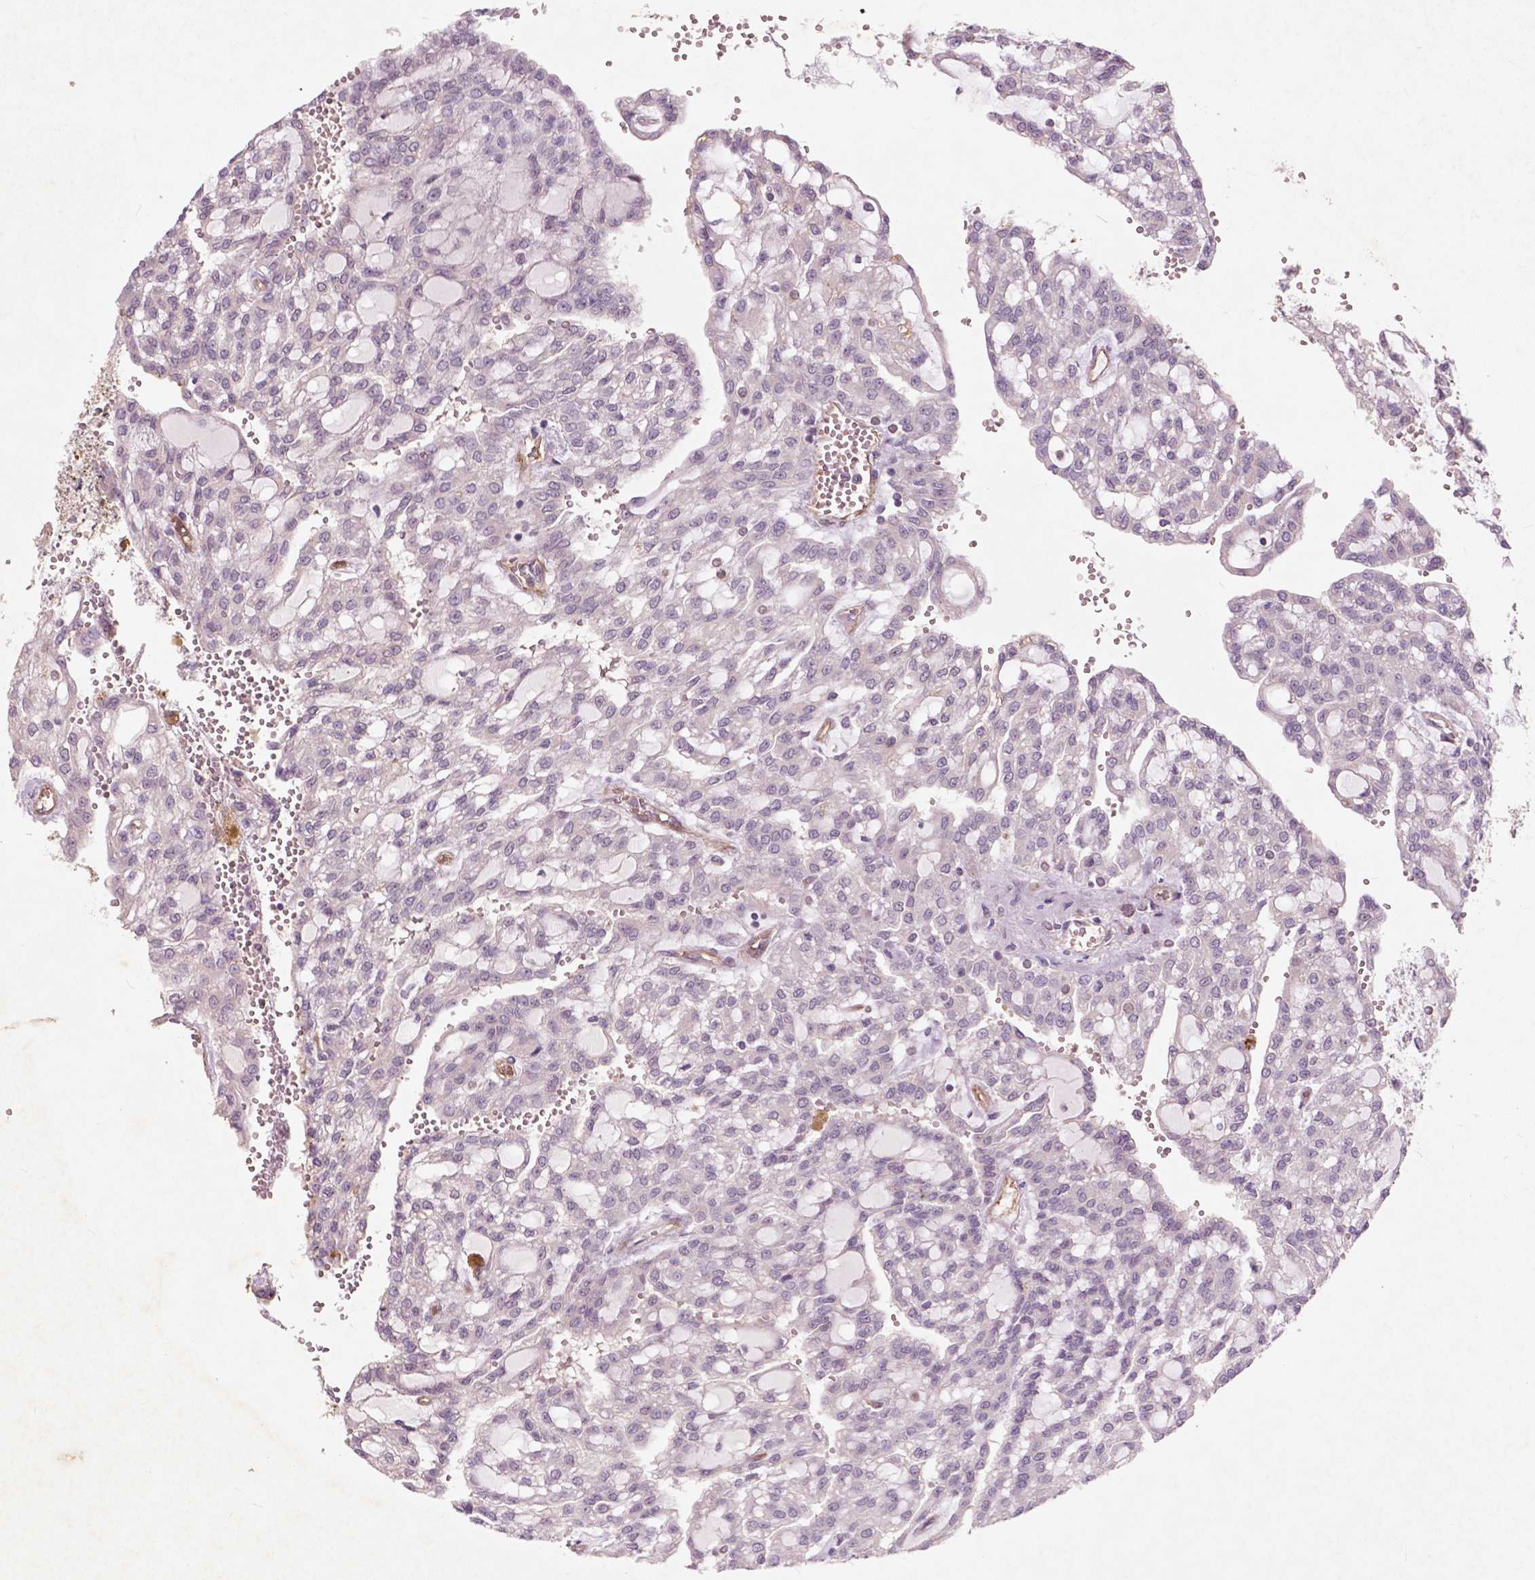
{"staining": {"intensity": "negative", "quantity": "none", "location": "none"}, "tissue": "renal cancer", "cell_type": "Tumor cells", "image_type": "cancer", "snomed": [{"axis": "morphology", "description": "Adenocarcinoma, NOS"}, {"axis": "topography", "description": "Kidney"}], "caption": "Image shows no protein positivity in tumor cells of renal adenocarcinoma tissue. (Immunohistochemistry (ihc), brightfield microscopy, high magnification).", "gene": "RFPL4B", "patient": {"sex": "male", "age": 63}}